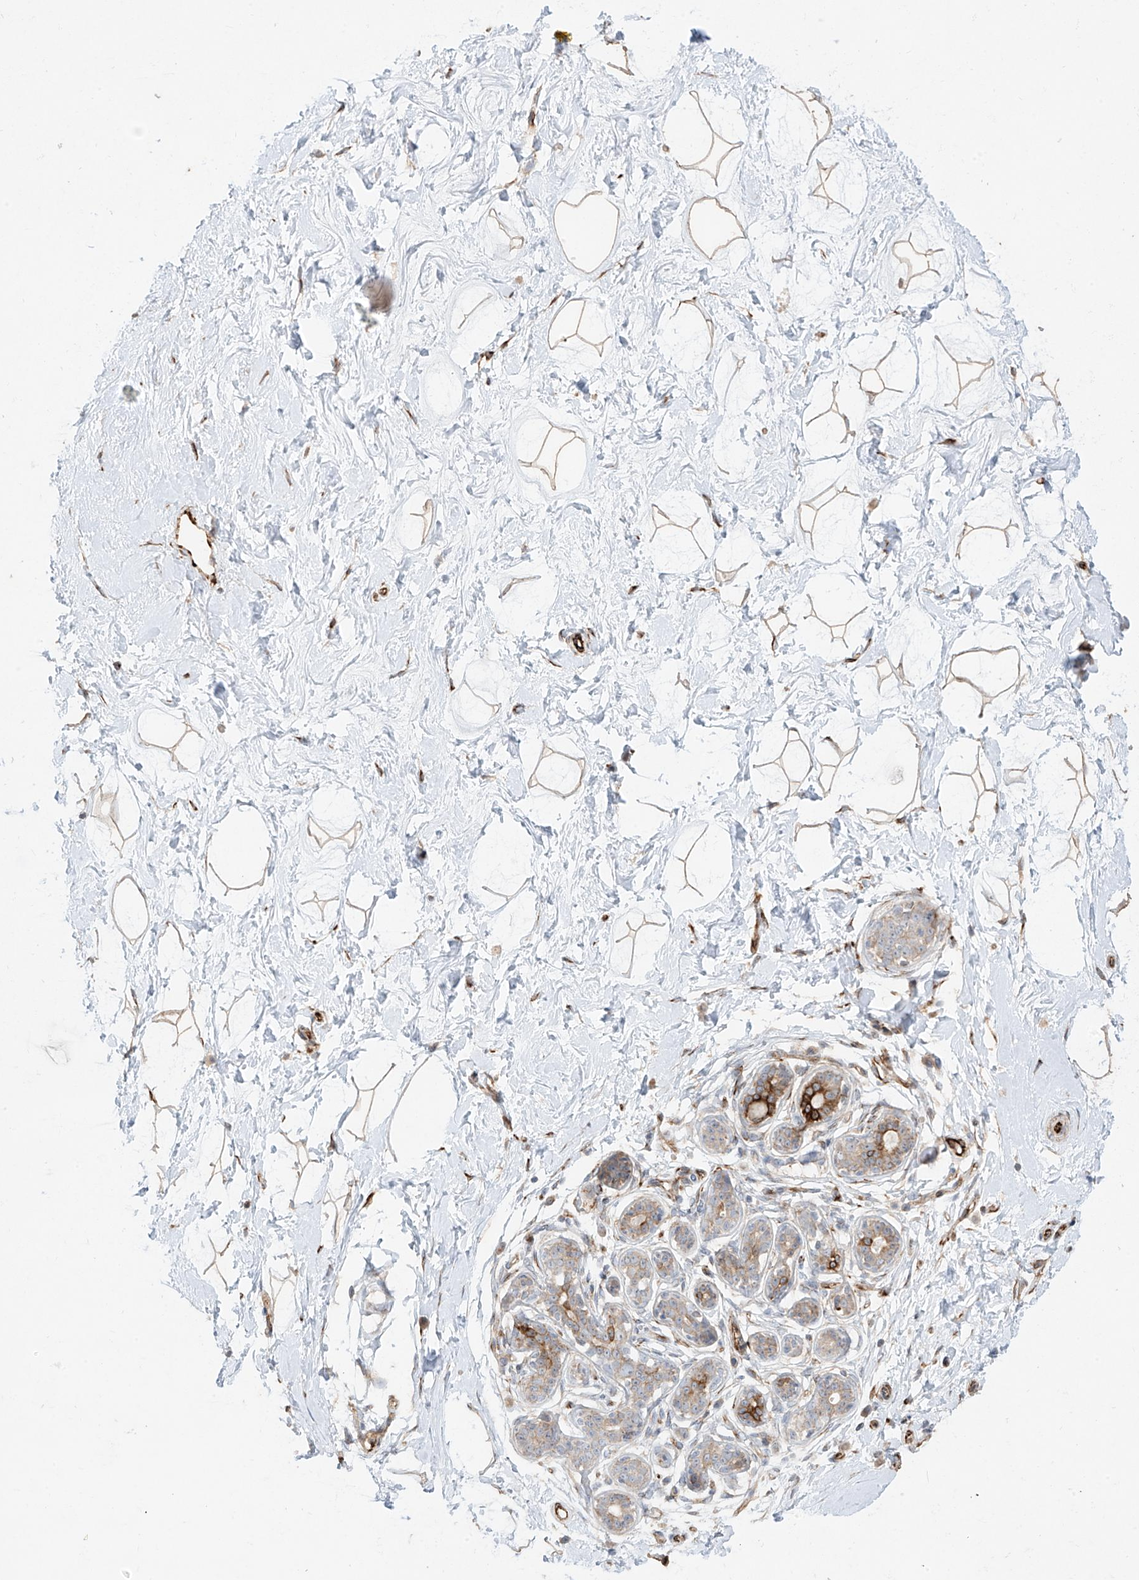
{"staining": {"intensity": "weak", "quantity": ">75%", "location": "cytoplasmic/membranous"}, "tissue": "breast", "cell_type": "Adipocytes", "image_type": "normal", "snomed": [{"axis": "morphology", "description": "Normal tissue, NOS"}, {"axis": "morphology", "description": "Adenoma, NOS"}, {"axis": "topography", "description": "Breast"}], "caption": "This micrograph shows IHC staining of unremarkable human breast, with low weak cytoplasmic/membranous staining in about >75% of adipocytes.", "gene": "DCDC2", "patient": {"sex": "female", "age": 23}}